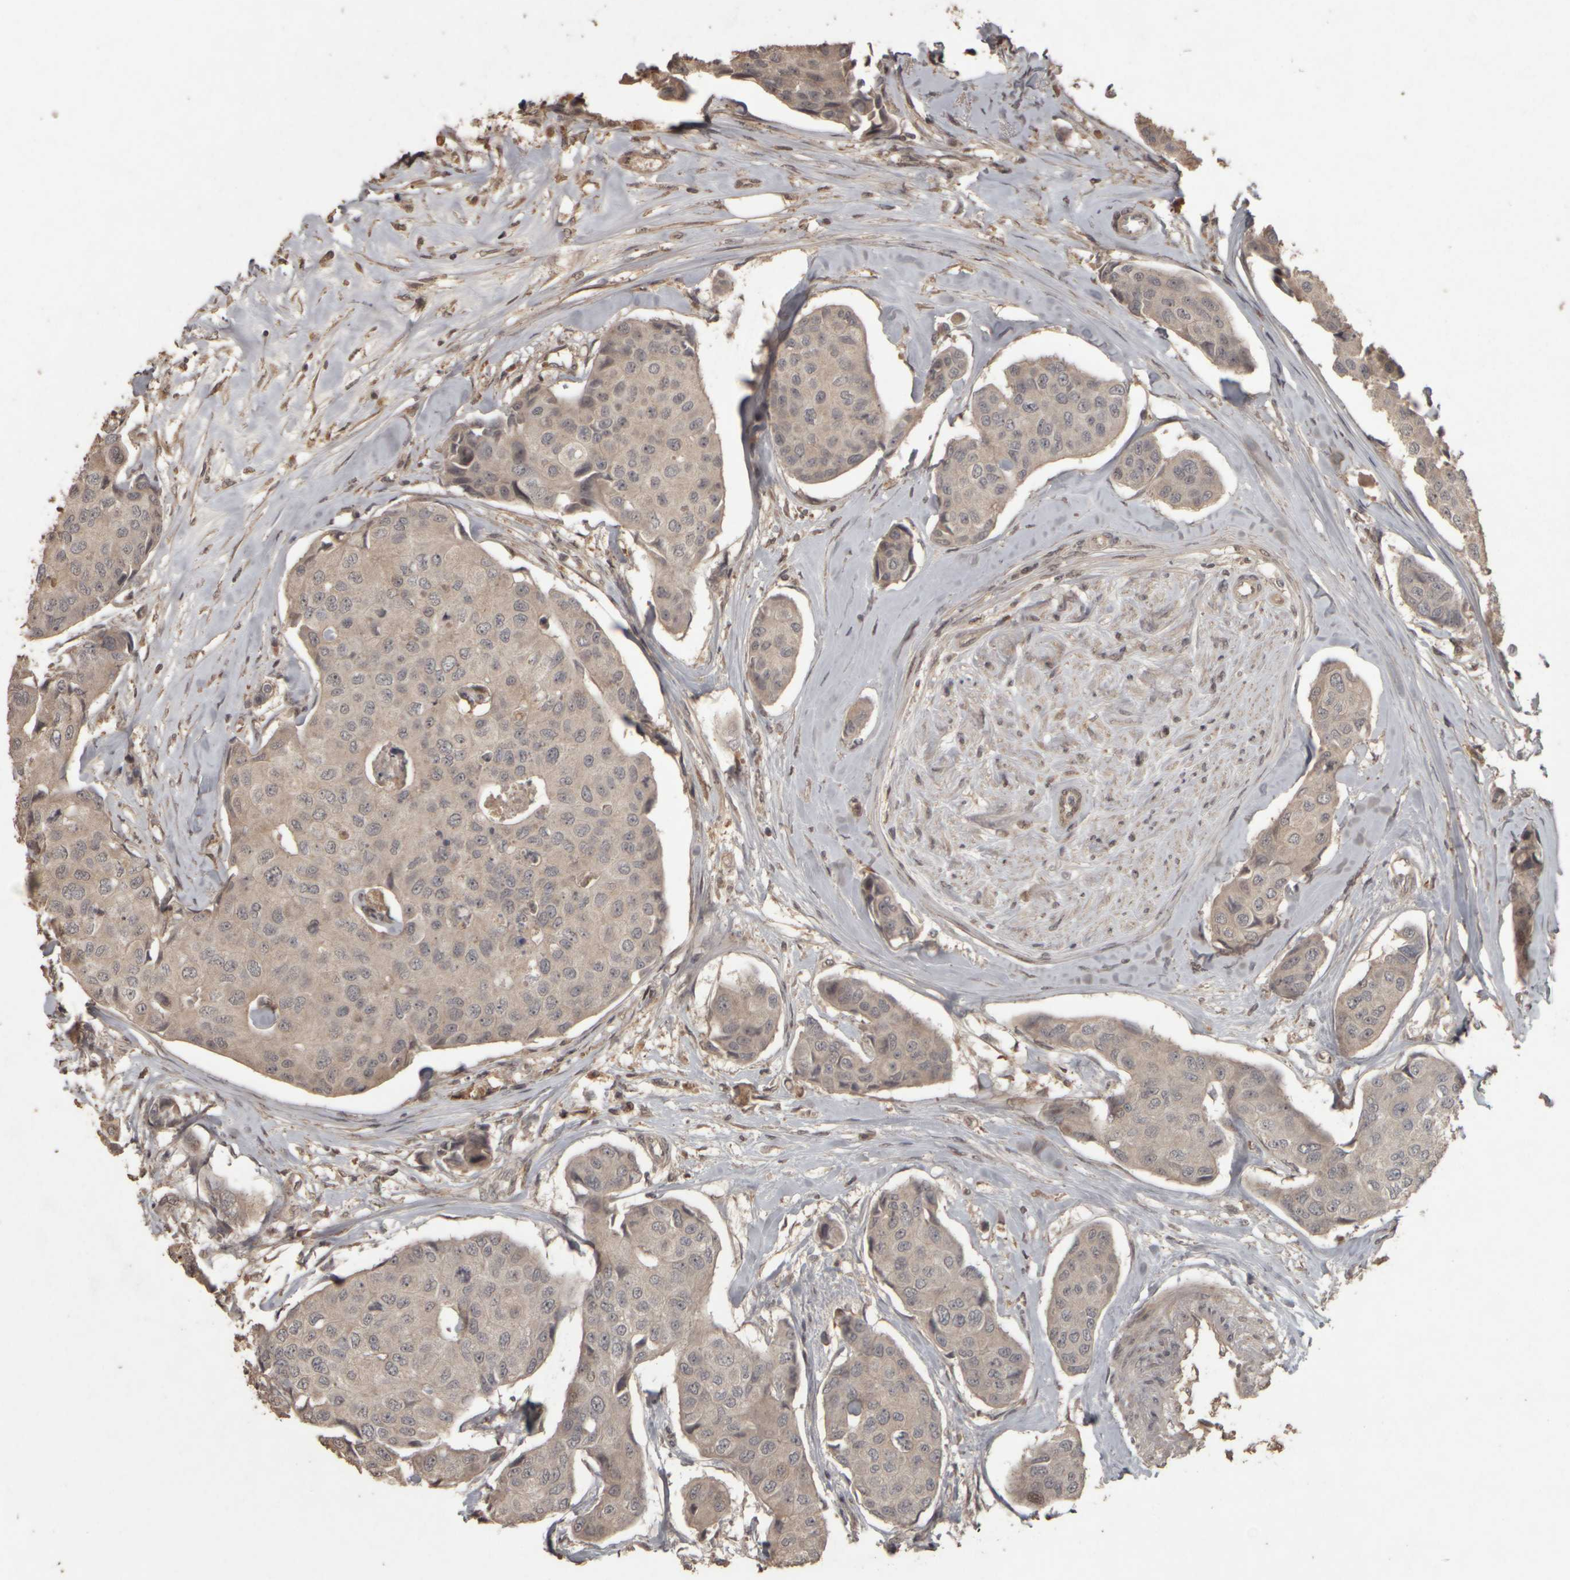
{"staining": {"intensity": "negative", "quantity": "none", "location": "none"}, "tissue": "breast cancer", "cell_type": "Tumor cells", "image_type": "cancer", "snomed": [{"axis": "morphology", "description": "Duct carcinoma"}, {"axis": "topography", "description": "Breast"}], "caption": "Human breast cancer (infiltrating ductal carcinoma) stained for a protein using immunohistochemistry shows no positivity in tumor cells.", "gene": "ACO1", "patient": {"sex": "female", "age": 80}}